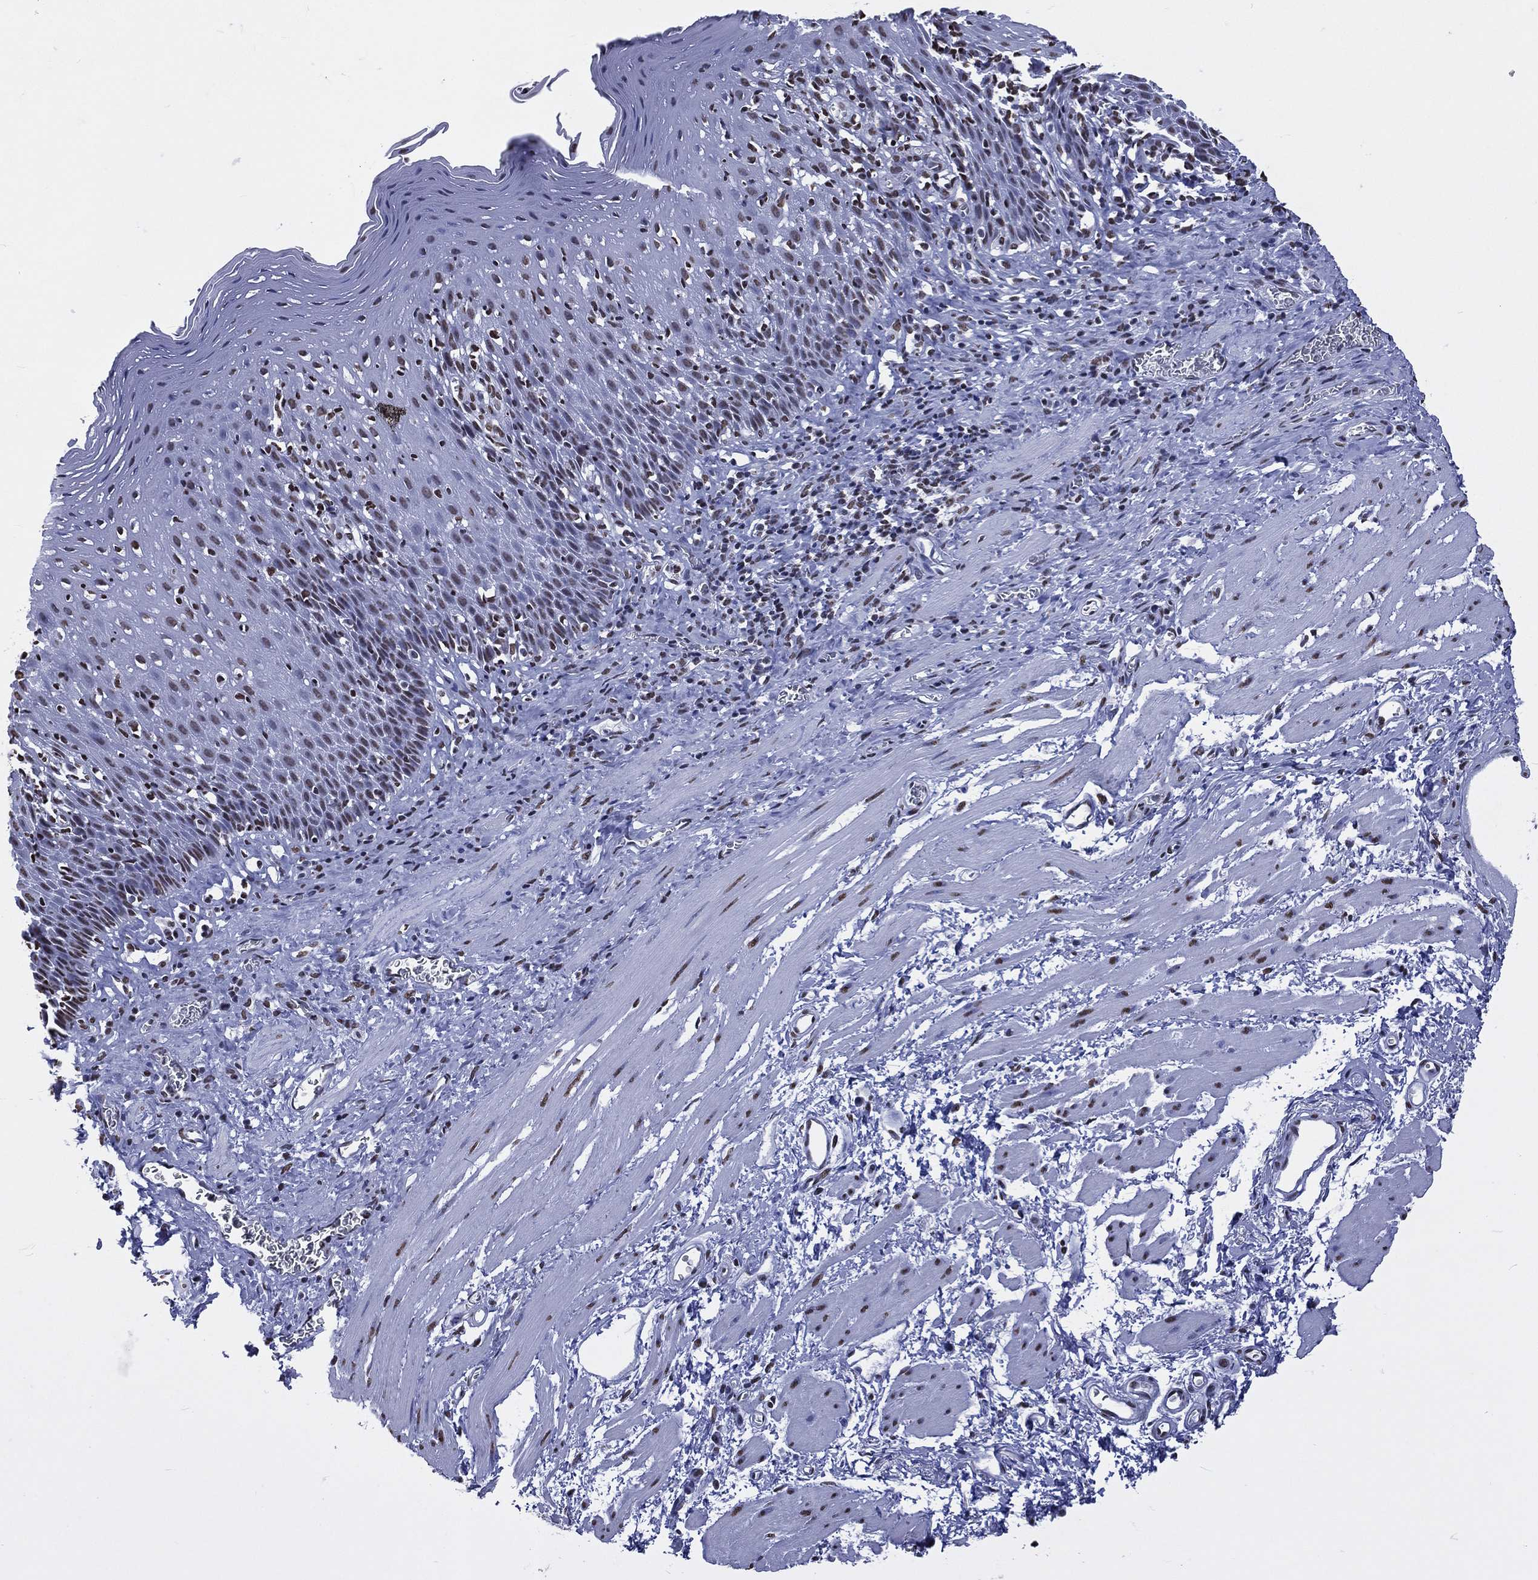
{"staining": {"intensity": "moderate", "quantity": "25%-75%", "location": "nuclear"}, "tissue": "esophagus", "cell_type": "Squamous epithelial cells", "image_type": "normal", "snomed": [{"axis": "morphology", "description": "Normal tissue, NOS"}, {"axis": "morphology", "description": "Adenocarcinoma, NOS"}, {"axis": "topography", "description": "Esophagus"}, {"axis": "topography", "description": "Stomach, upper"}], "caption": "Immunohistochemical staining of benign esophagus displays moderate nuclear protein expression in about 25%-75% of squamous epithelial cells. Ihc stains the protein of interest in brown and the nuclei are stained blue.", "gene": "RETREG2", "patient": {"sex": "male", "age": 74}}